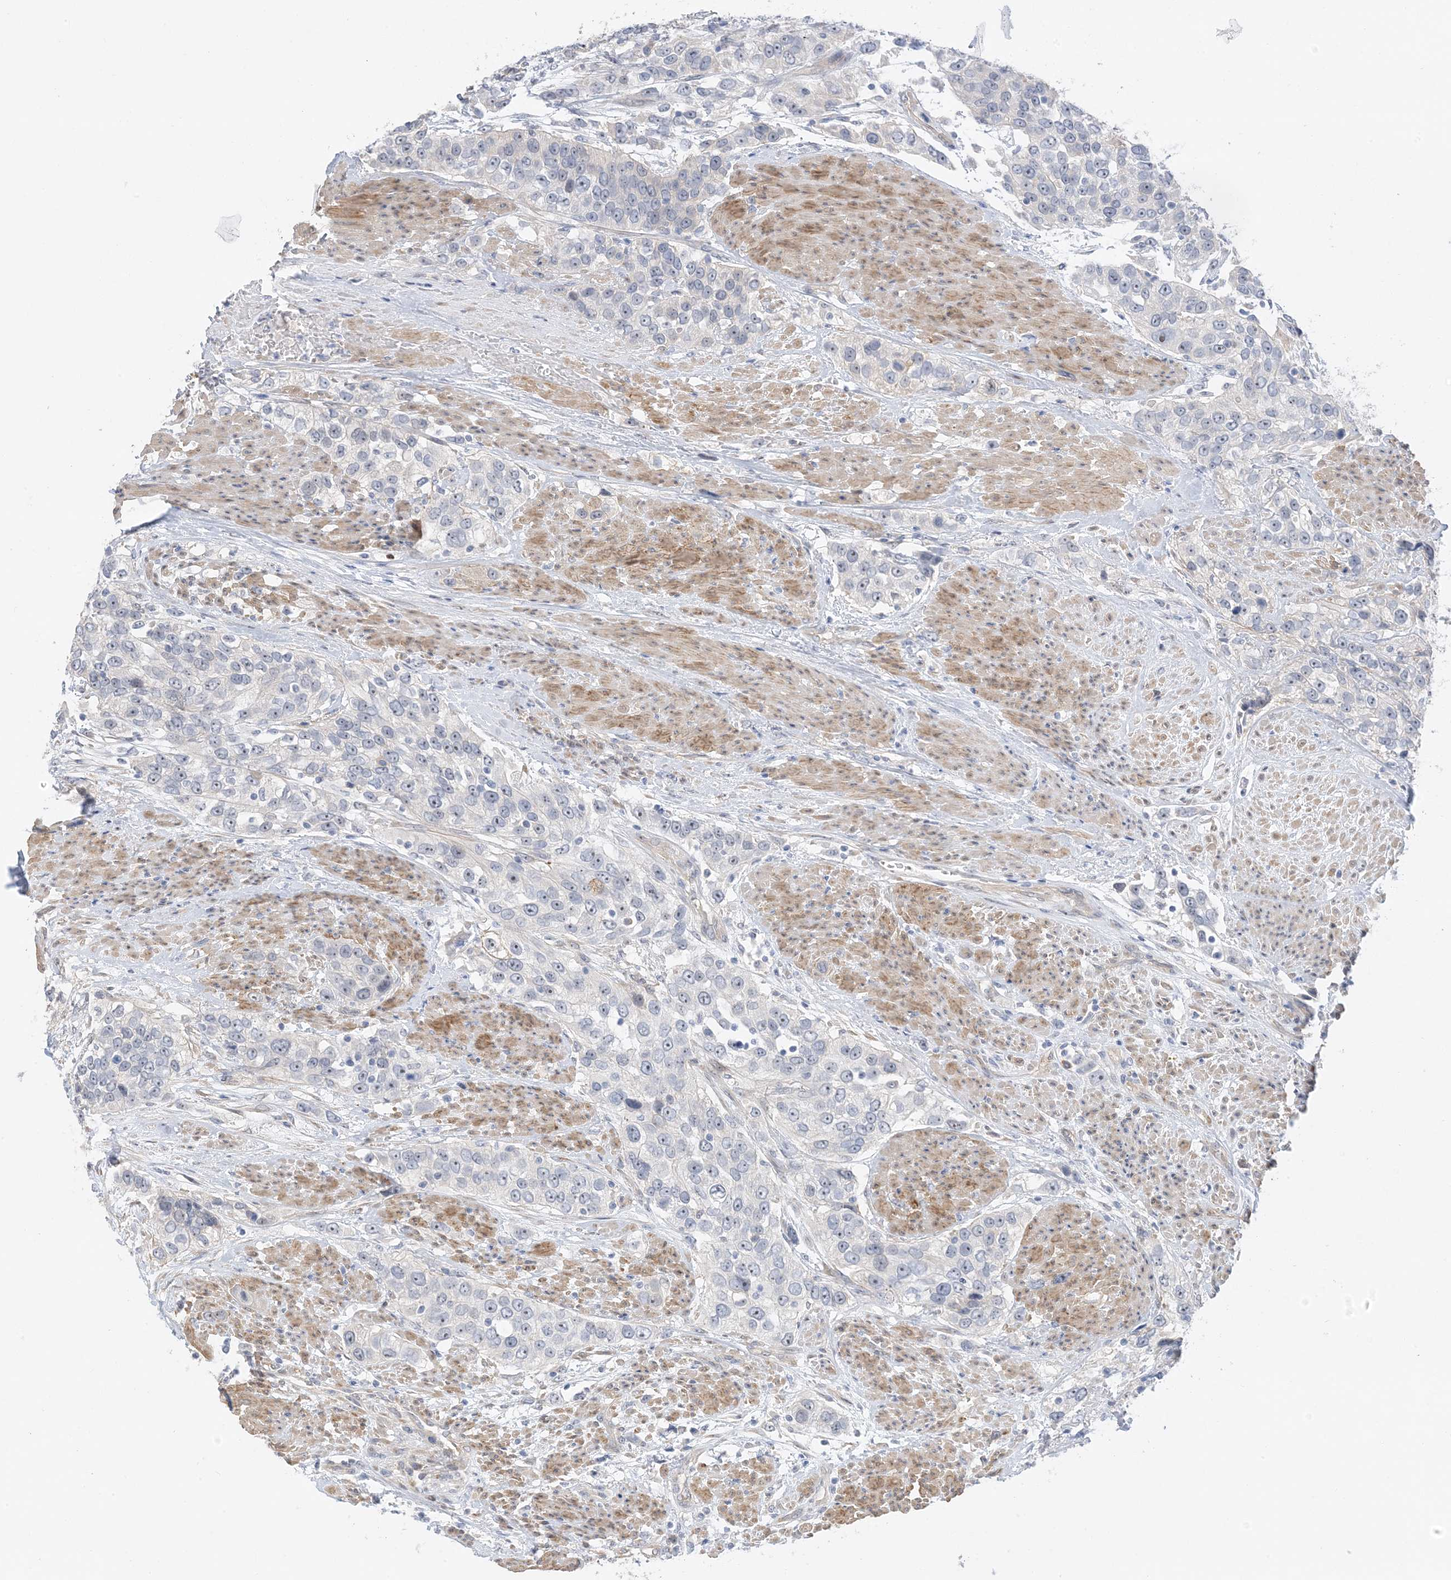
{"staining": {"intensity": "negative", "quantity": "none", "location": "none"}, "tissue": "urothelial cancer", "cell_type": "Tumor cells", "image_type": "cancer", "snomed": [{"axis": "morphology", "description": "Urothelial carcinoma, High grade"}, {"axis": "topography", "description": "Urinary bladder"}], "caption": "Urothelial carcinoma (high-grade) stained for a protein using IHC displays no staining tumor cells.", "gene": "IL36B", "patient": {"sex": "female", "age": 80}}